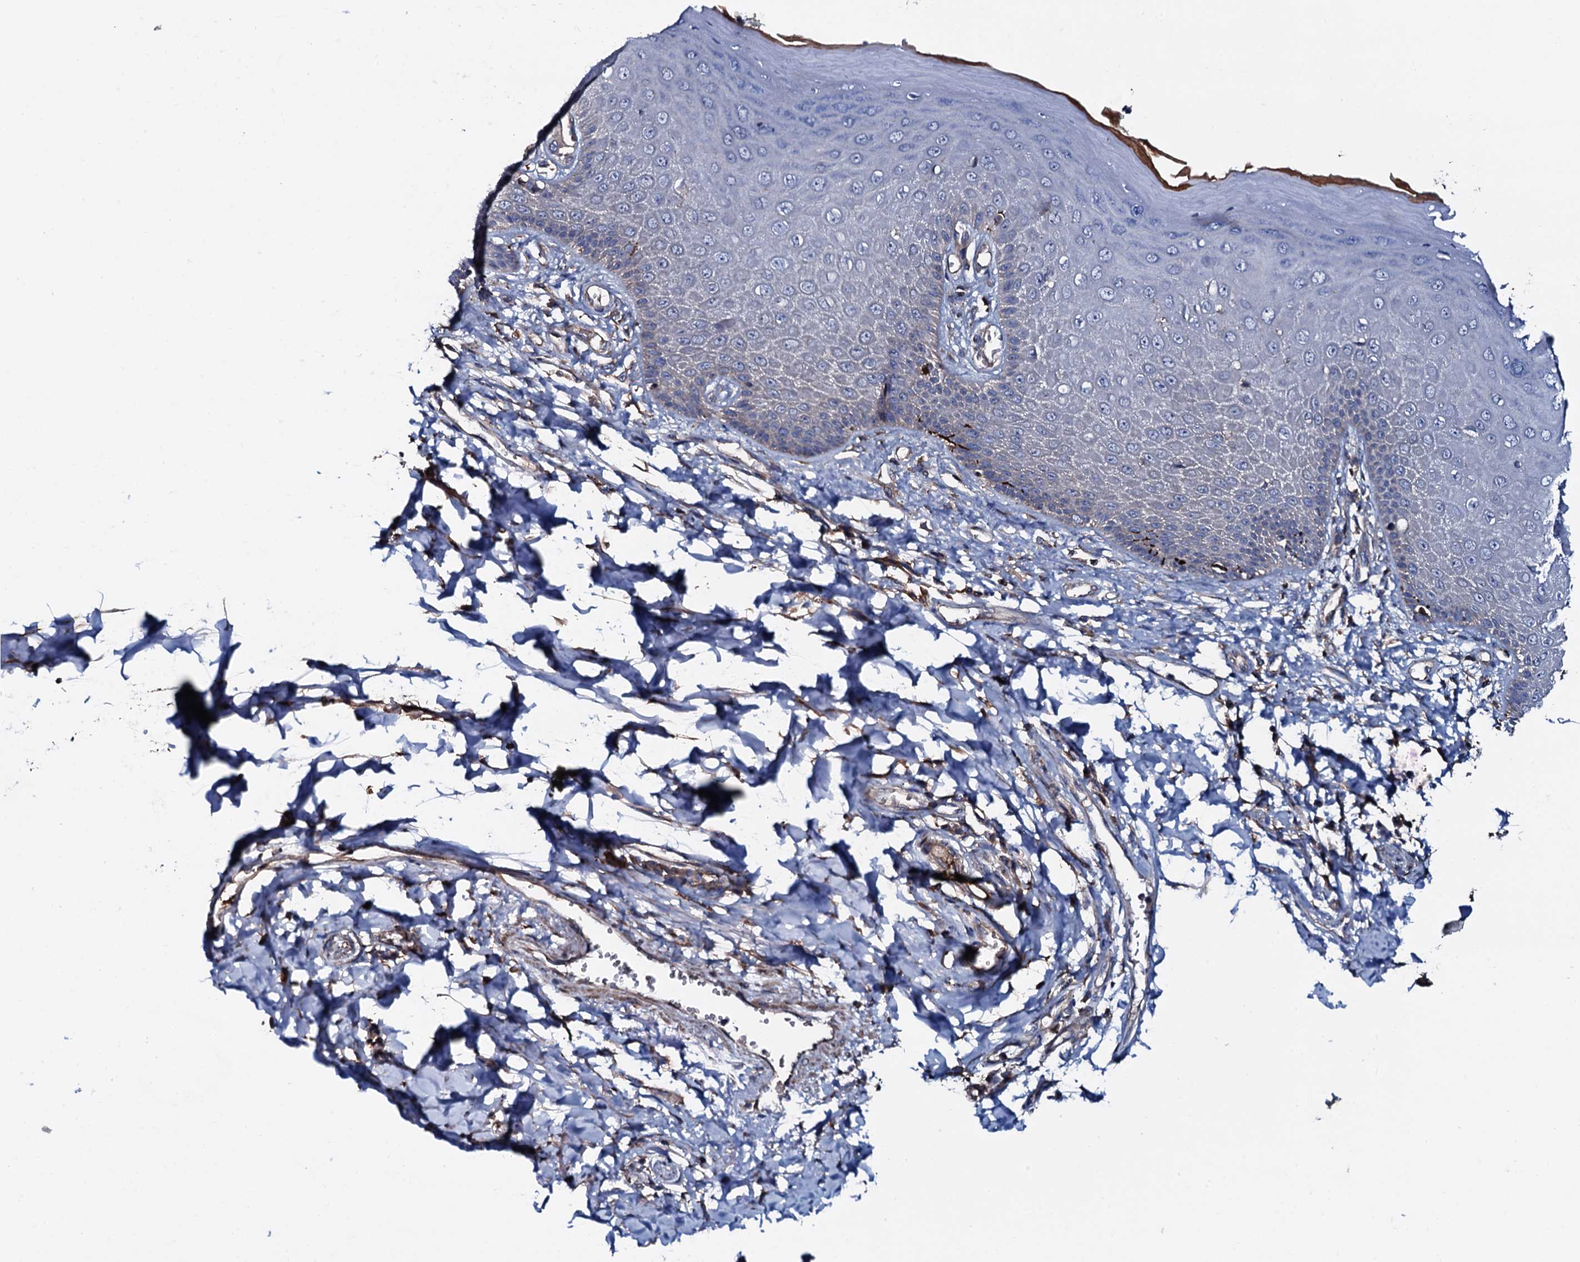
{"staining": {"intensity": "strong", "quantity": "<25%", "location": "cytoplasmic/membranous"}, "tissue": "skin", "cell_type": "Epidermal cells", "image_type": "normal", "snomed": [{"axis": "morphology", "description": "Normal tissue, NOS"}, {"axis": "topography", "description": "Anal"}], "caption": "An image showing strong cytoplasmic/membranous staining in about <25% of epidermal cells in normal skin, as visualized by brown immunohistochemical staining.", "gene": "NEK1", "patient": {"sex": "male", "age": 78}}